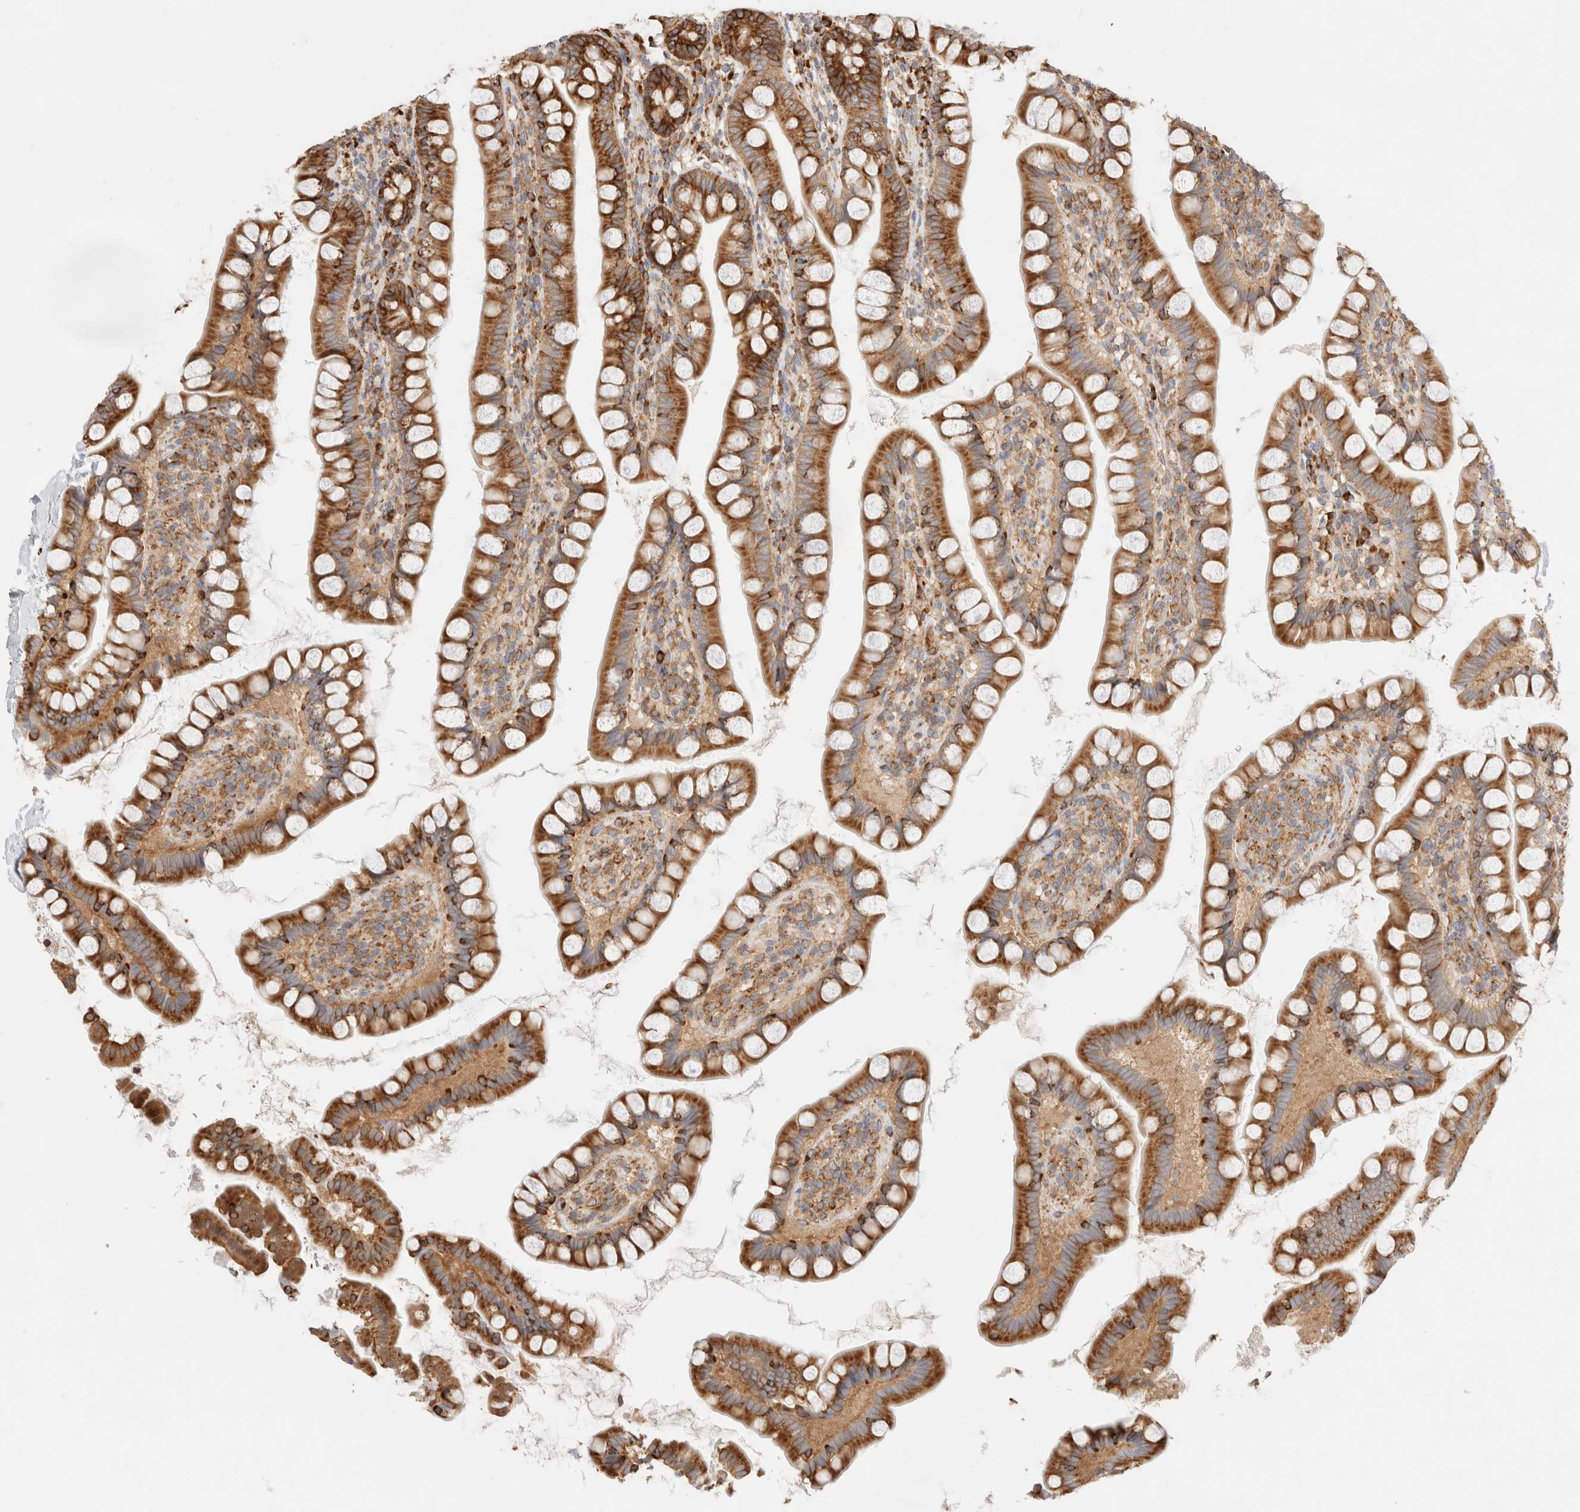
{"staining": {"intensity": "strong", "quantity": ">75%", "location": "cytoplasmic/membranous"}, "tissue": "small intestine", "cell_type": "Glandular cells", "image_type": "normal", "snomed": [{"axis": "morphology", "description": "Normal tissue, NOS"}, {"axis": "topography", "description": "Small intestine"}], "caption": "Immunohistochemistry photomicrograph of benign small intestine stained for a protein (brown), which shows high levels of strong cytoplasmic/membranous expression in approximately >75% of glandular cells.", "gene": "ZC2HC1A", "patient": {"sex": "female", "age": 84}}